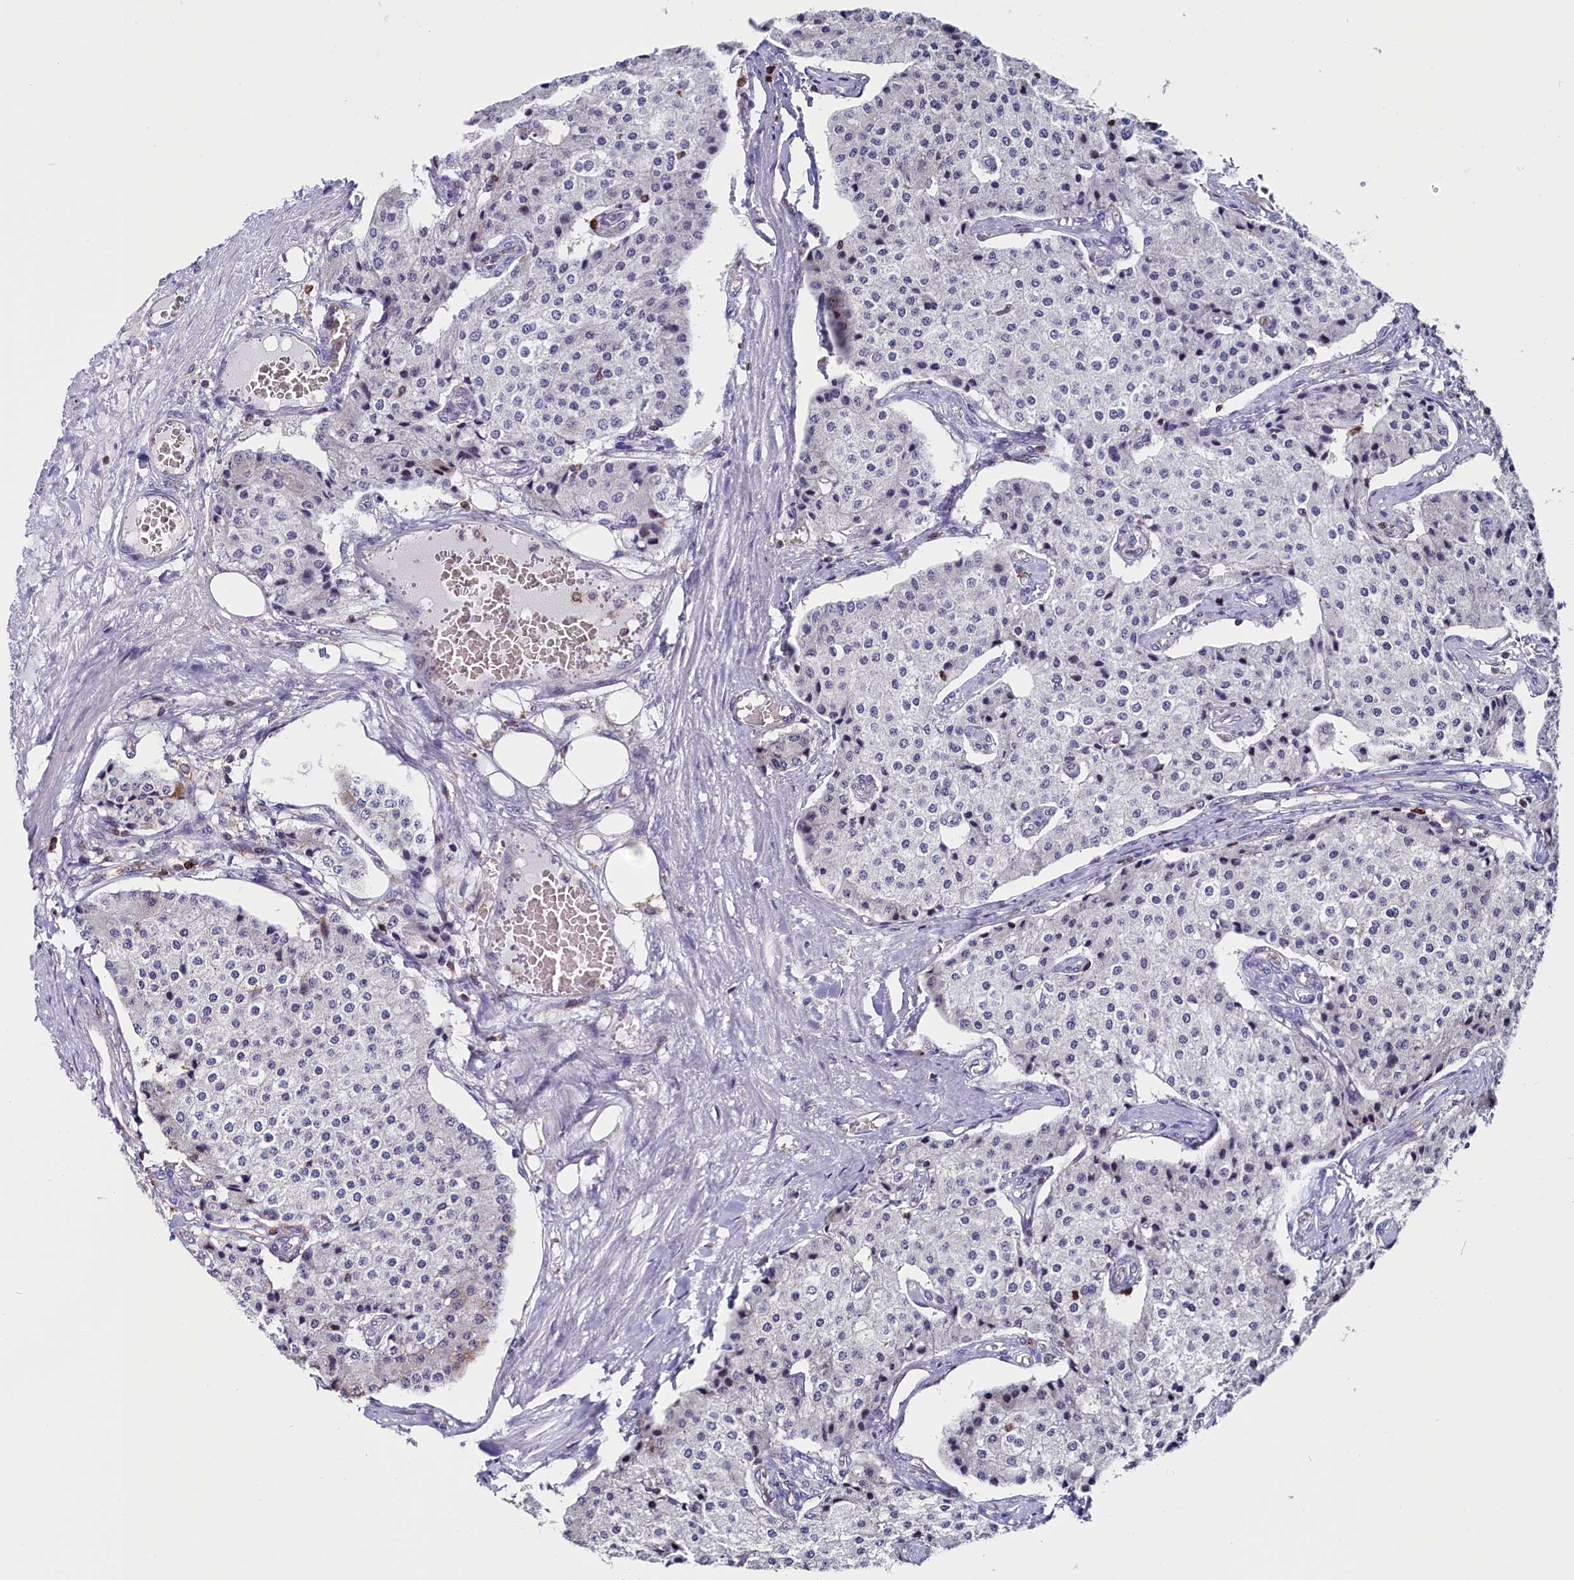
{"staining": {"intensity": "negative", "quantity": "none", "location": "none"}, "tissue": "carcinoid", "cell_type": "Tumor cells", "image_type": "cancer", "snomed": [{"axis": "morphology", "description": "Carcinoid, malignant, NOS"}, {"axis": "topography", "description": "Colon"}], "caption": "The IHC image has no significant positivity in tumor cells of carcinoid tissue.", "gene": "CIAPIN1", "patient": {"sex": "female", "age": 52}}